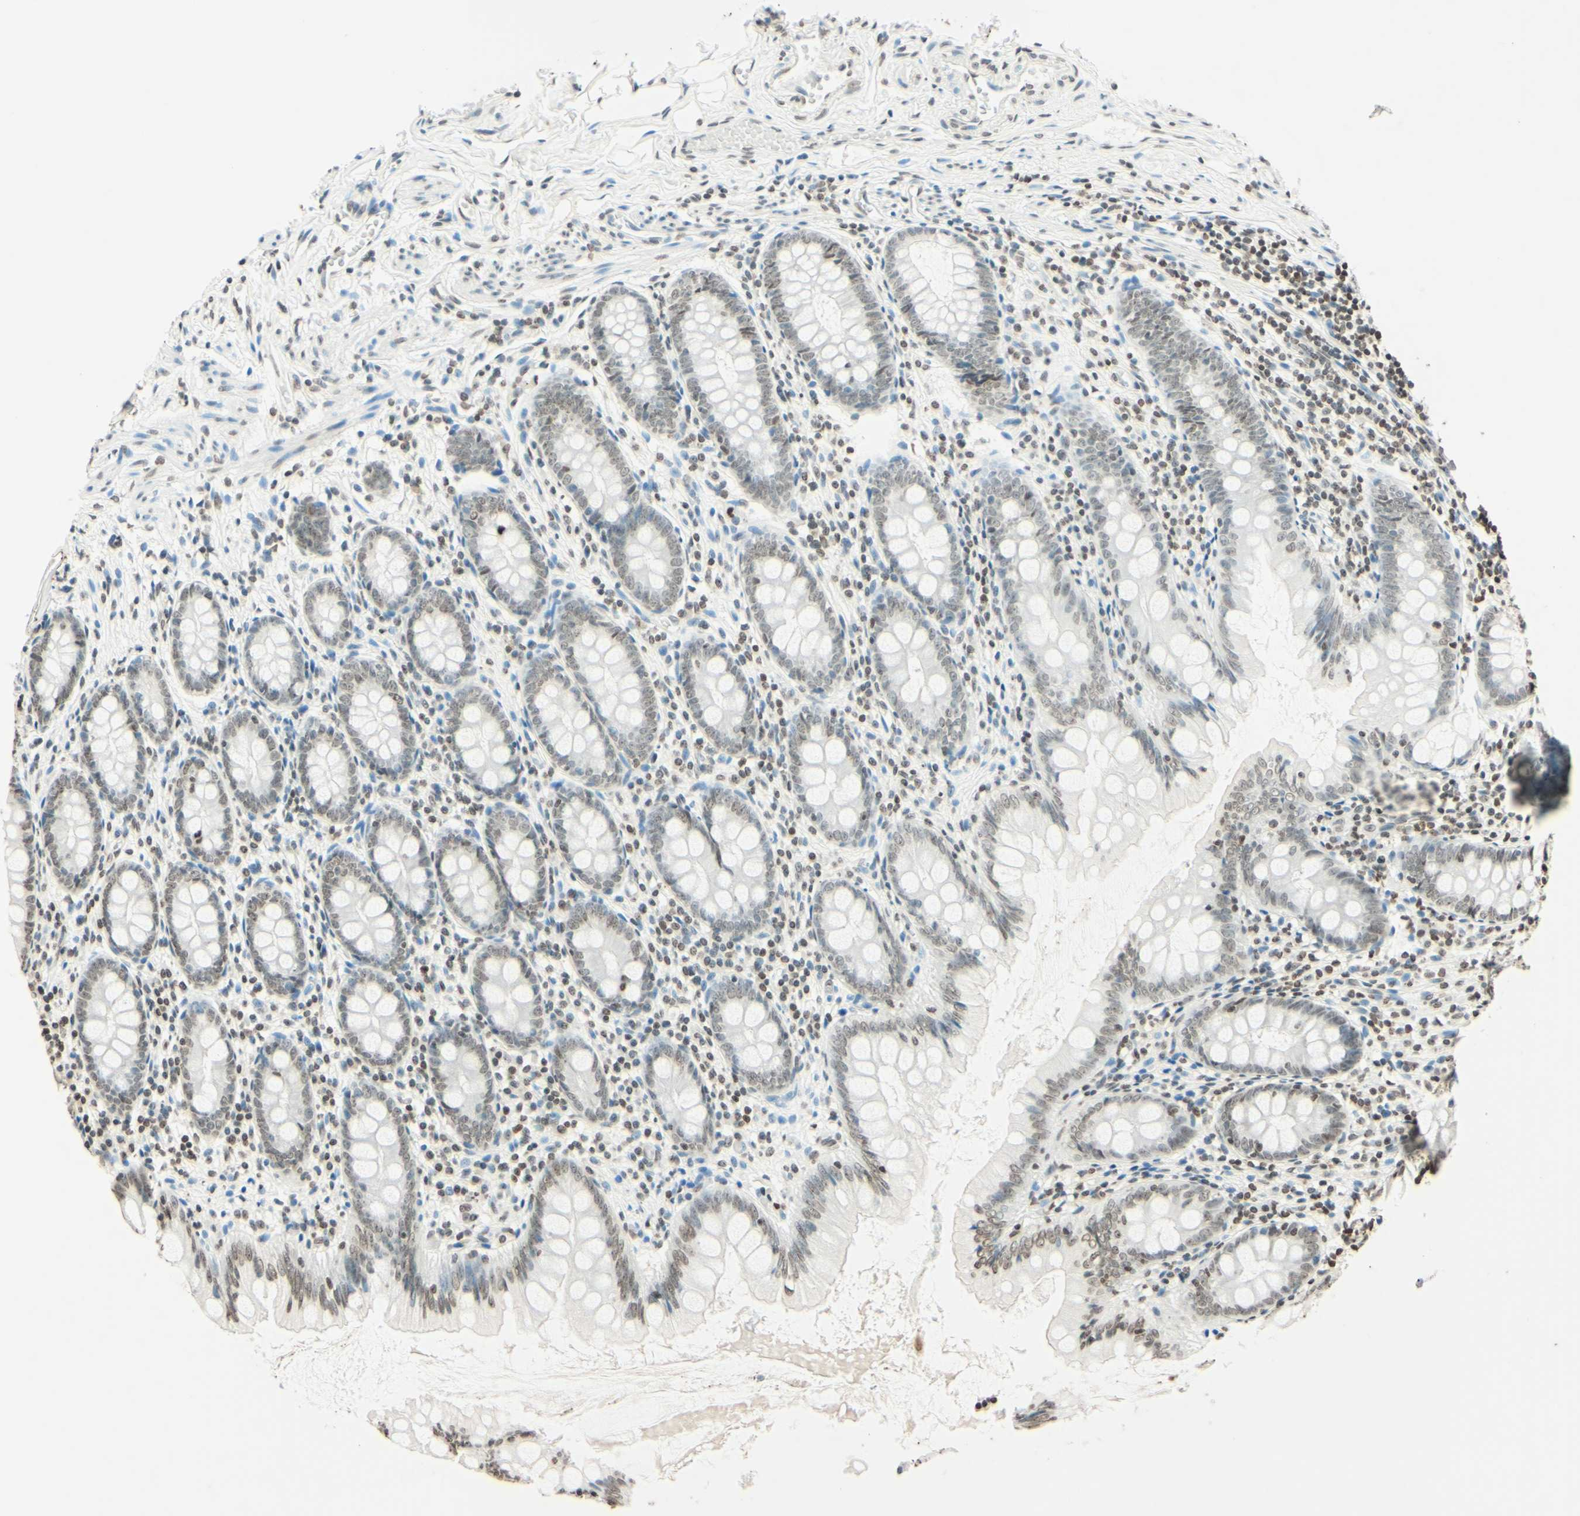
{"staining": {"intensity": "moderate", "quantity": "25%-75%", "location": "nuclear"}, "tissue": "appendix", "cell_type": "Glandular cells", "image_type": "normal", "snomed": [{"axis": "morphology", "description": "Normal tissue, NOS"}, {"axis": "topography", "description": "Appendix"}], "caption": "Moderate nuclear staining for a protein is appreciated in approximately 25%-75% of glandular cells of normal appendix using IHC.", "gene": "MSH2", "patient": {"sex": "female", "age": 77}}